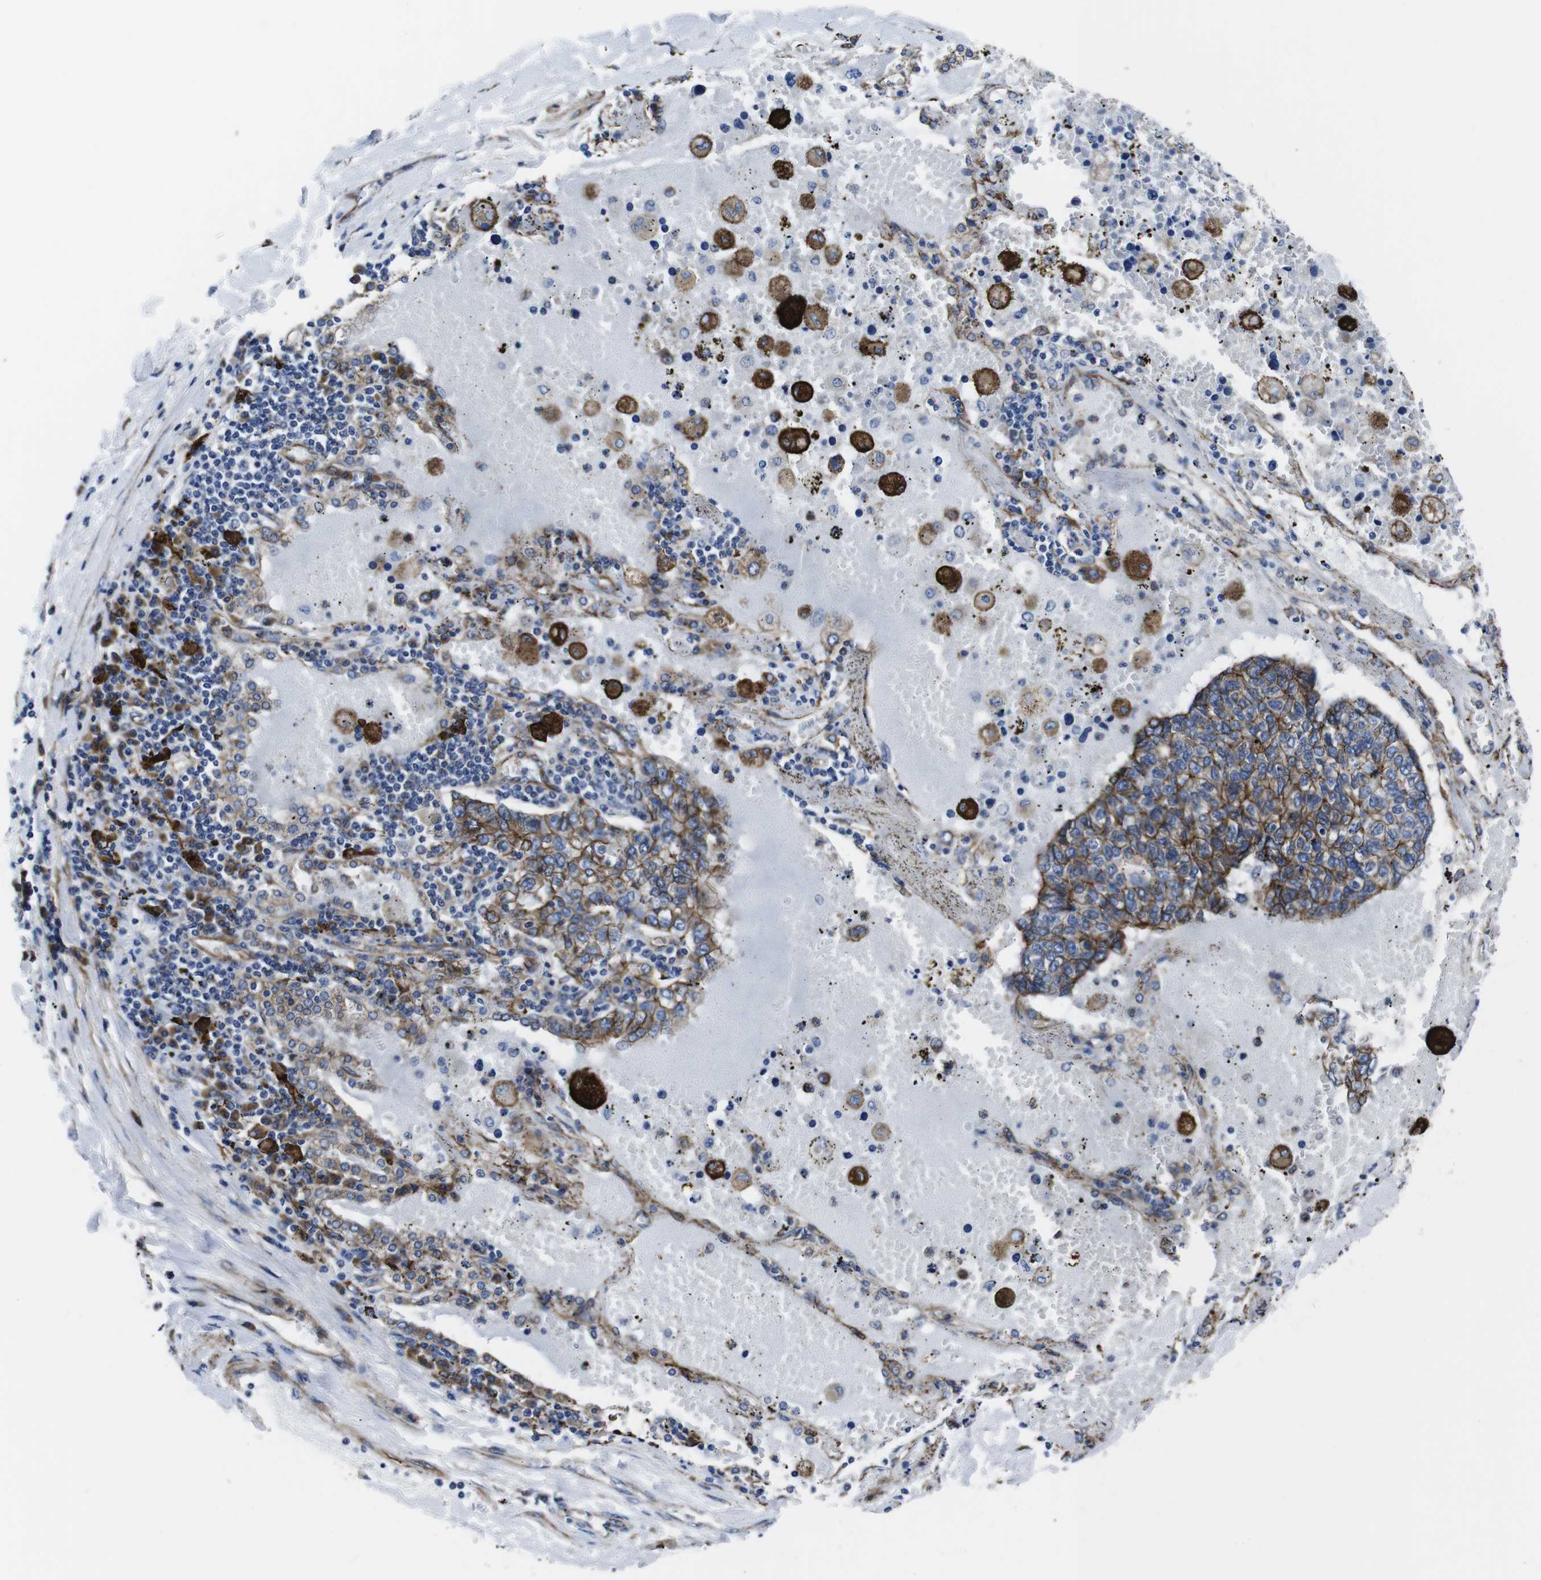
{"staining": {"intensity": "moderate", "quantity": ">75%", "location": "cytoplasmic/membranous"}, "tissue": "lung cancer", "cell_type": "Tumor cells", "image_type": "cancer", "snomed": [{"axis": "morphology", "description": "Adenocarcinoma, NOS"}, {"axis": "topography", "description": "Lung"}], "caption": "This is a micrograph of IHC staining of lung cancer (adenocarcinoma), which shows moderate staining in the cytoplasmic/membranous of tumor cells.", "gene": "NUMB", "patient": {"sex": "male", "age": 49}}